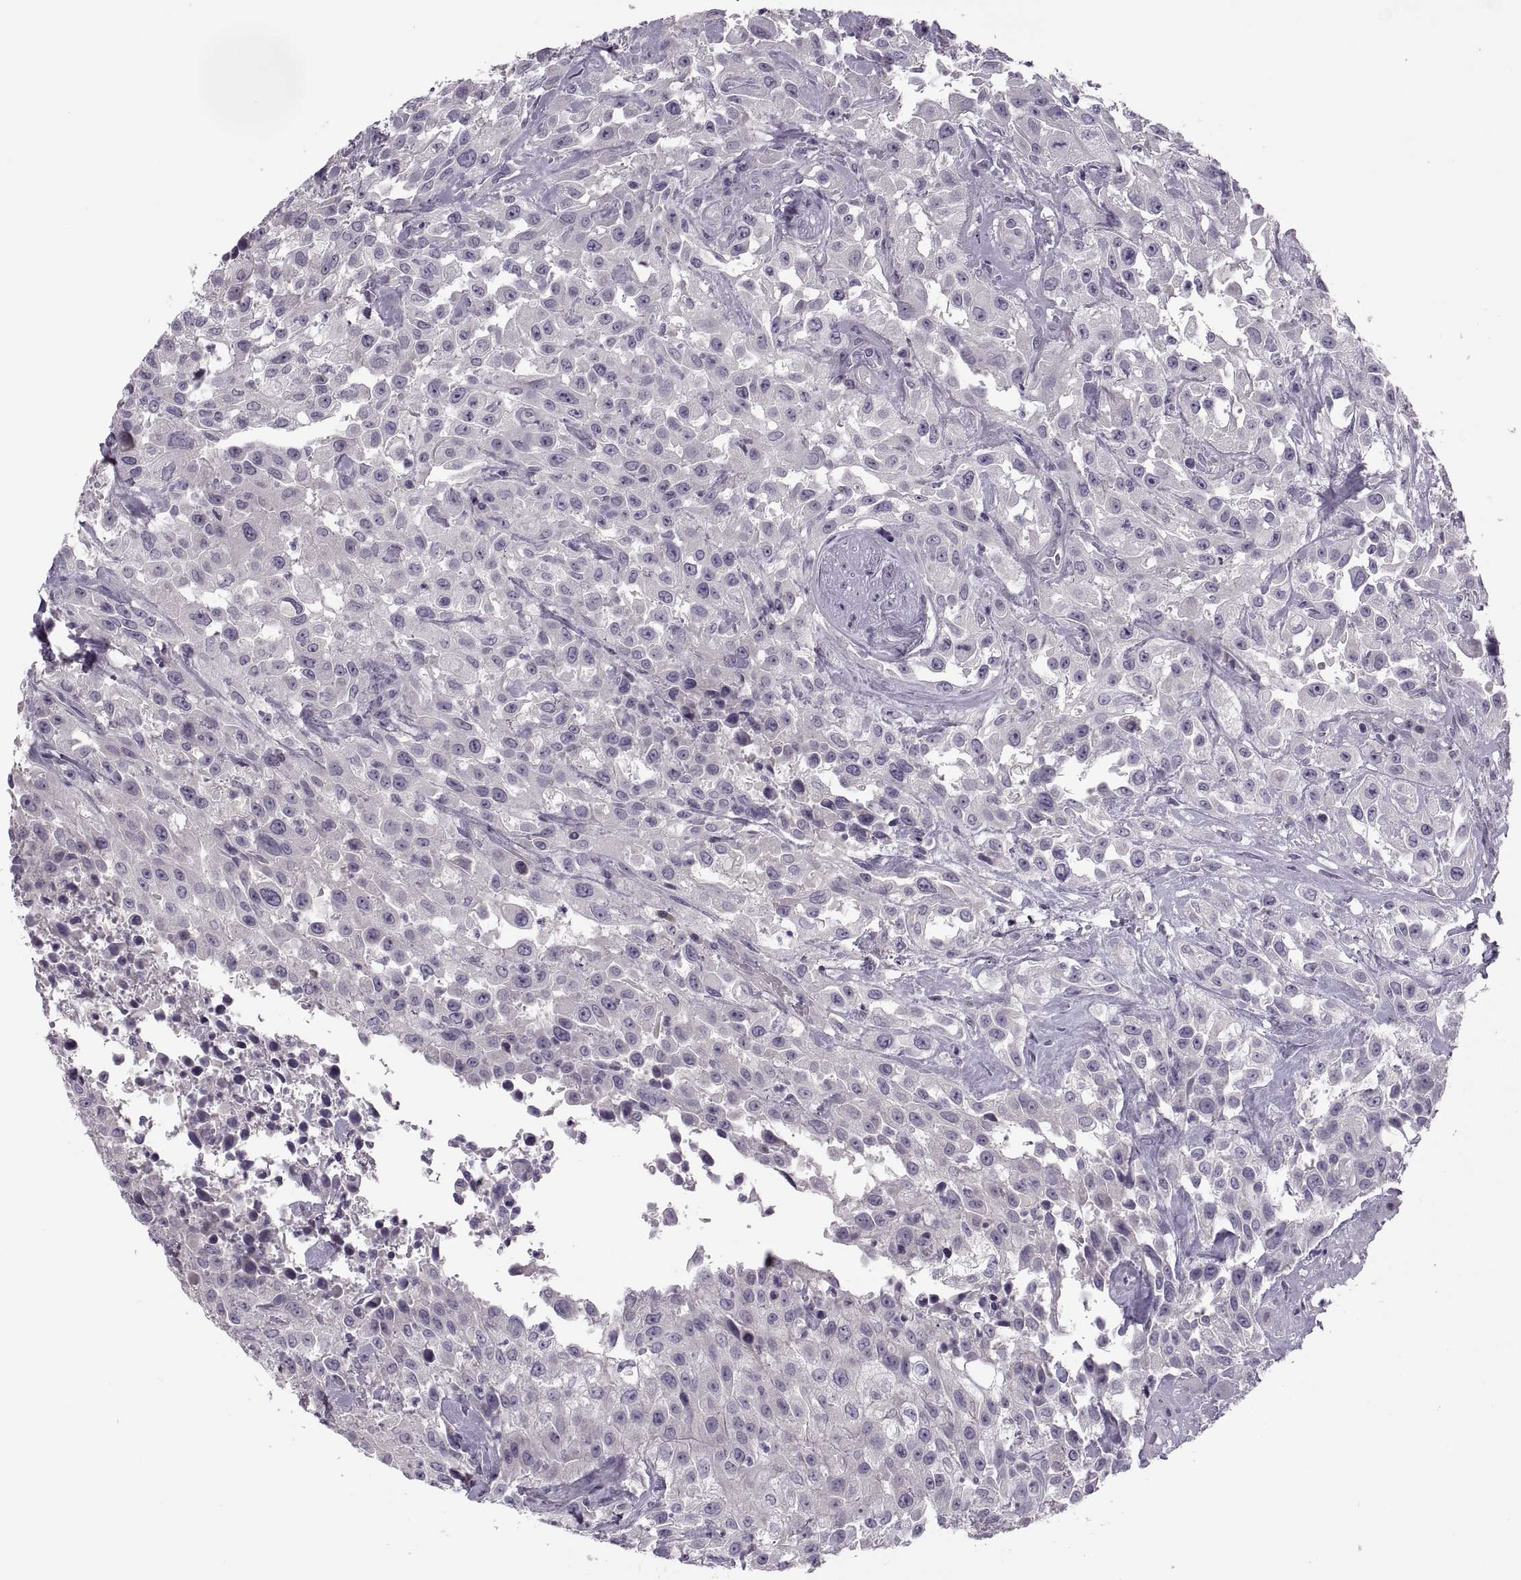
{"staining": {"intensity": "negative", "quantity": "none", "location": "none"}, "tissue": "urothelial cancer", "cell_type": "Tumor cells", "image_type": "cancer", "snomed": [{"axis": "morphology", "description": "Urothelial carcinoma, High grade"}, {"axis": "topography", "description": "Urinary bladder"}], "caption": "DAB (3,3'-diaminobenzidine) immunohistochemical staining of urothelial cancer demonstrates no significant expression in tumor cells.", "gene": "PRSS54", "patient": {"sex": "male", "age": 79}}